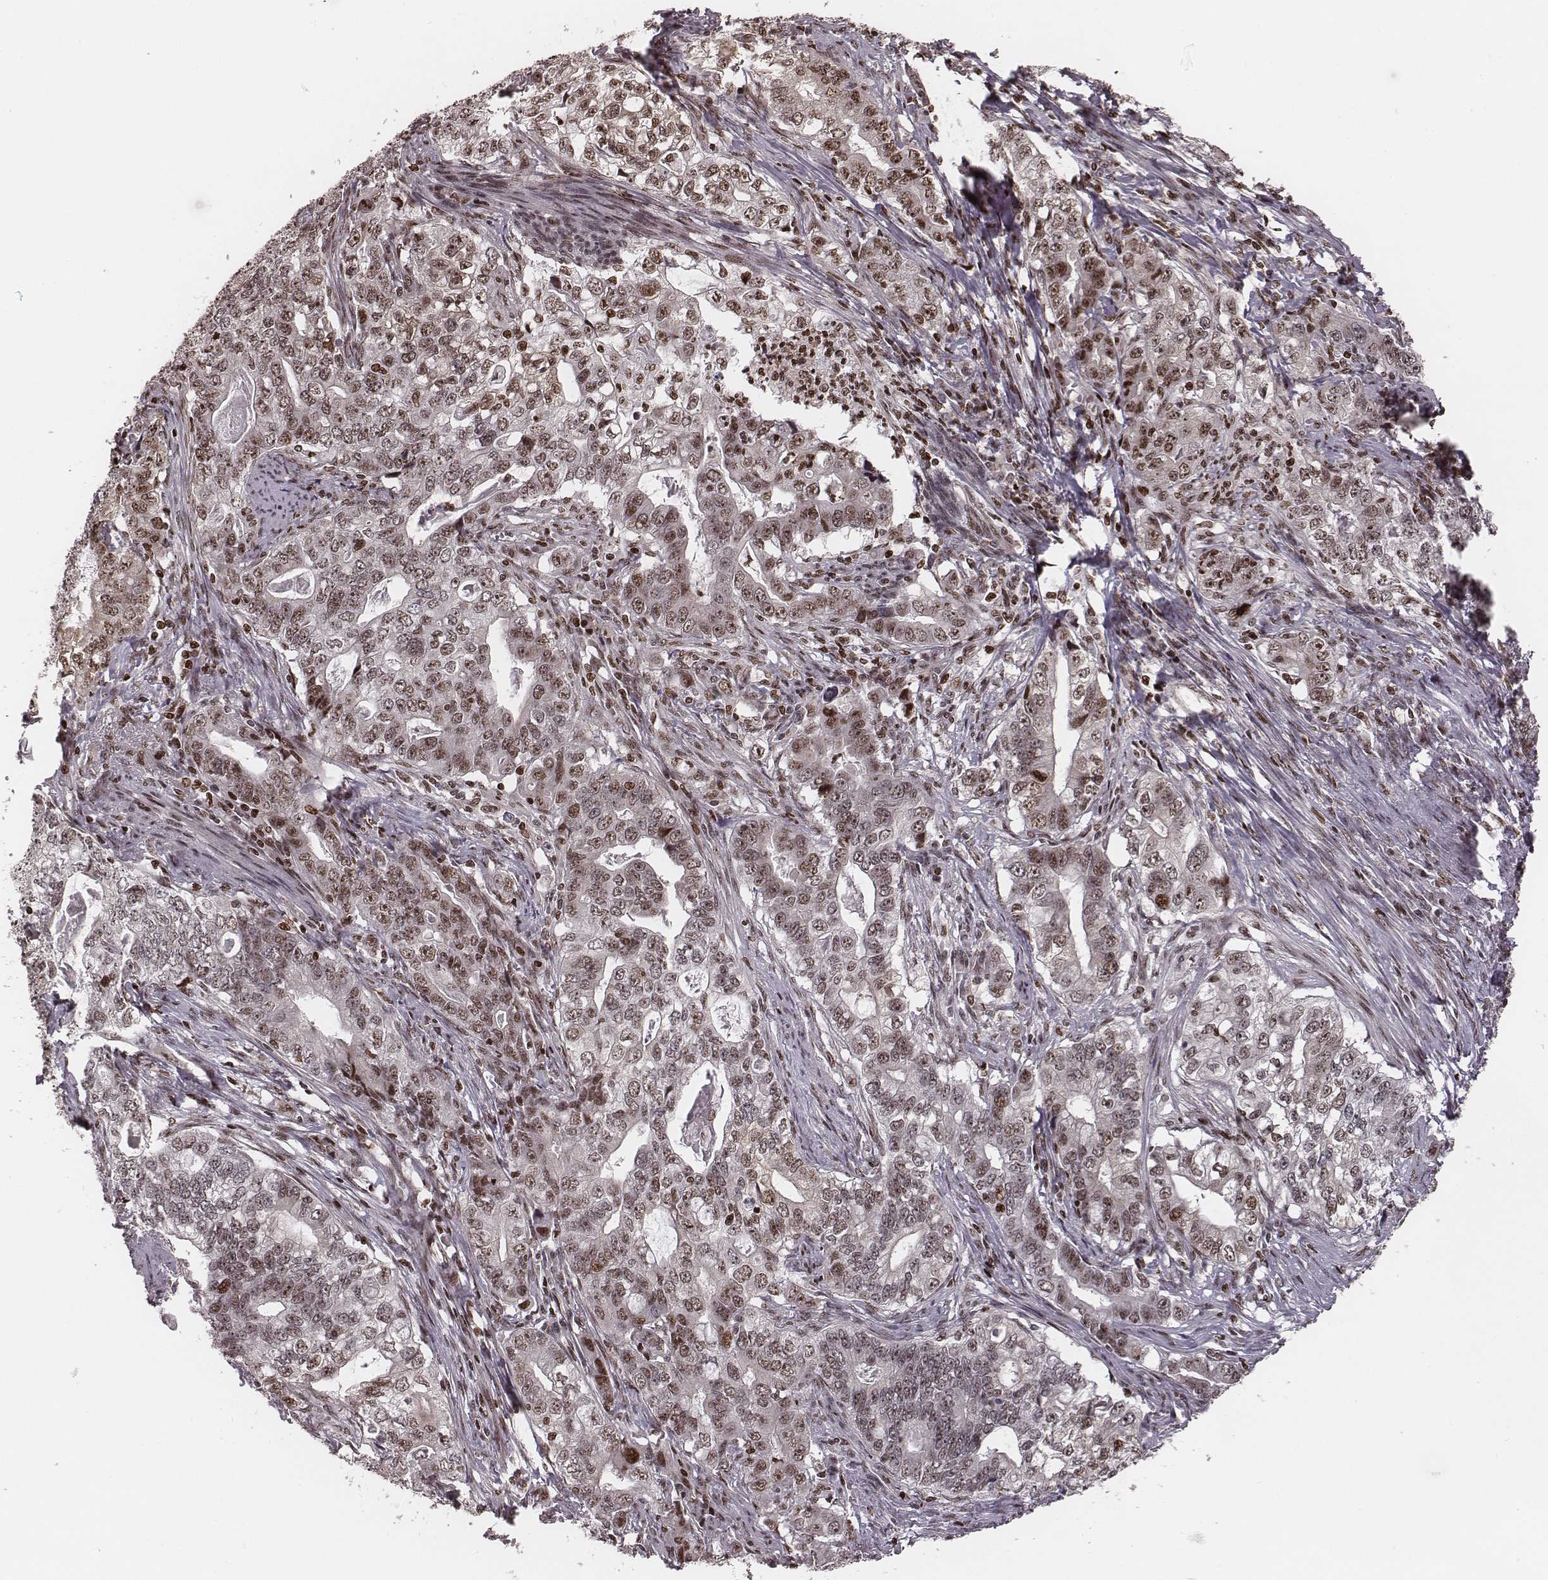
{"staining": {"intensity": "weak", "quantity": "25%-75%", "location": "nuclear"}, "tissue": "stomach cancer", "cell_type": "Tumor cells", "image_type": "cancer", "snomed": [{"axis": "morphology", "description": "Adenocarcinoma, NOS"}, {"axis": "topography", "description": "Stomach, lower"}], "caption": "Protein staining exhibits weak nuclear staining in about 25%-75% of tumor cells in stomach adenocarcinoma. Using DAB (3,3'-diaminobenzidine) (brown) and hematoxylin (blue) stains, captured at high magnification using brightfield microscopy.", "gene": "VRK3", "patient": {"sex": "female", "age": 72}}